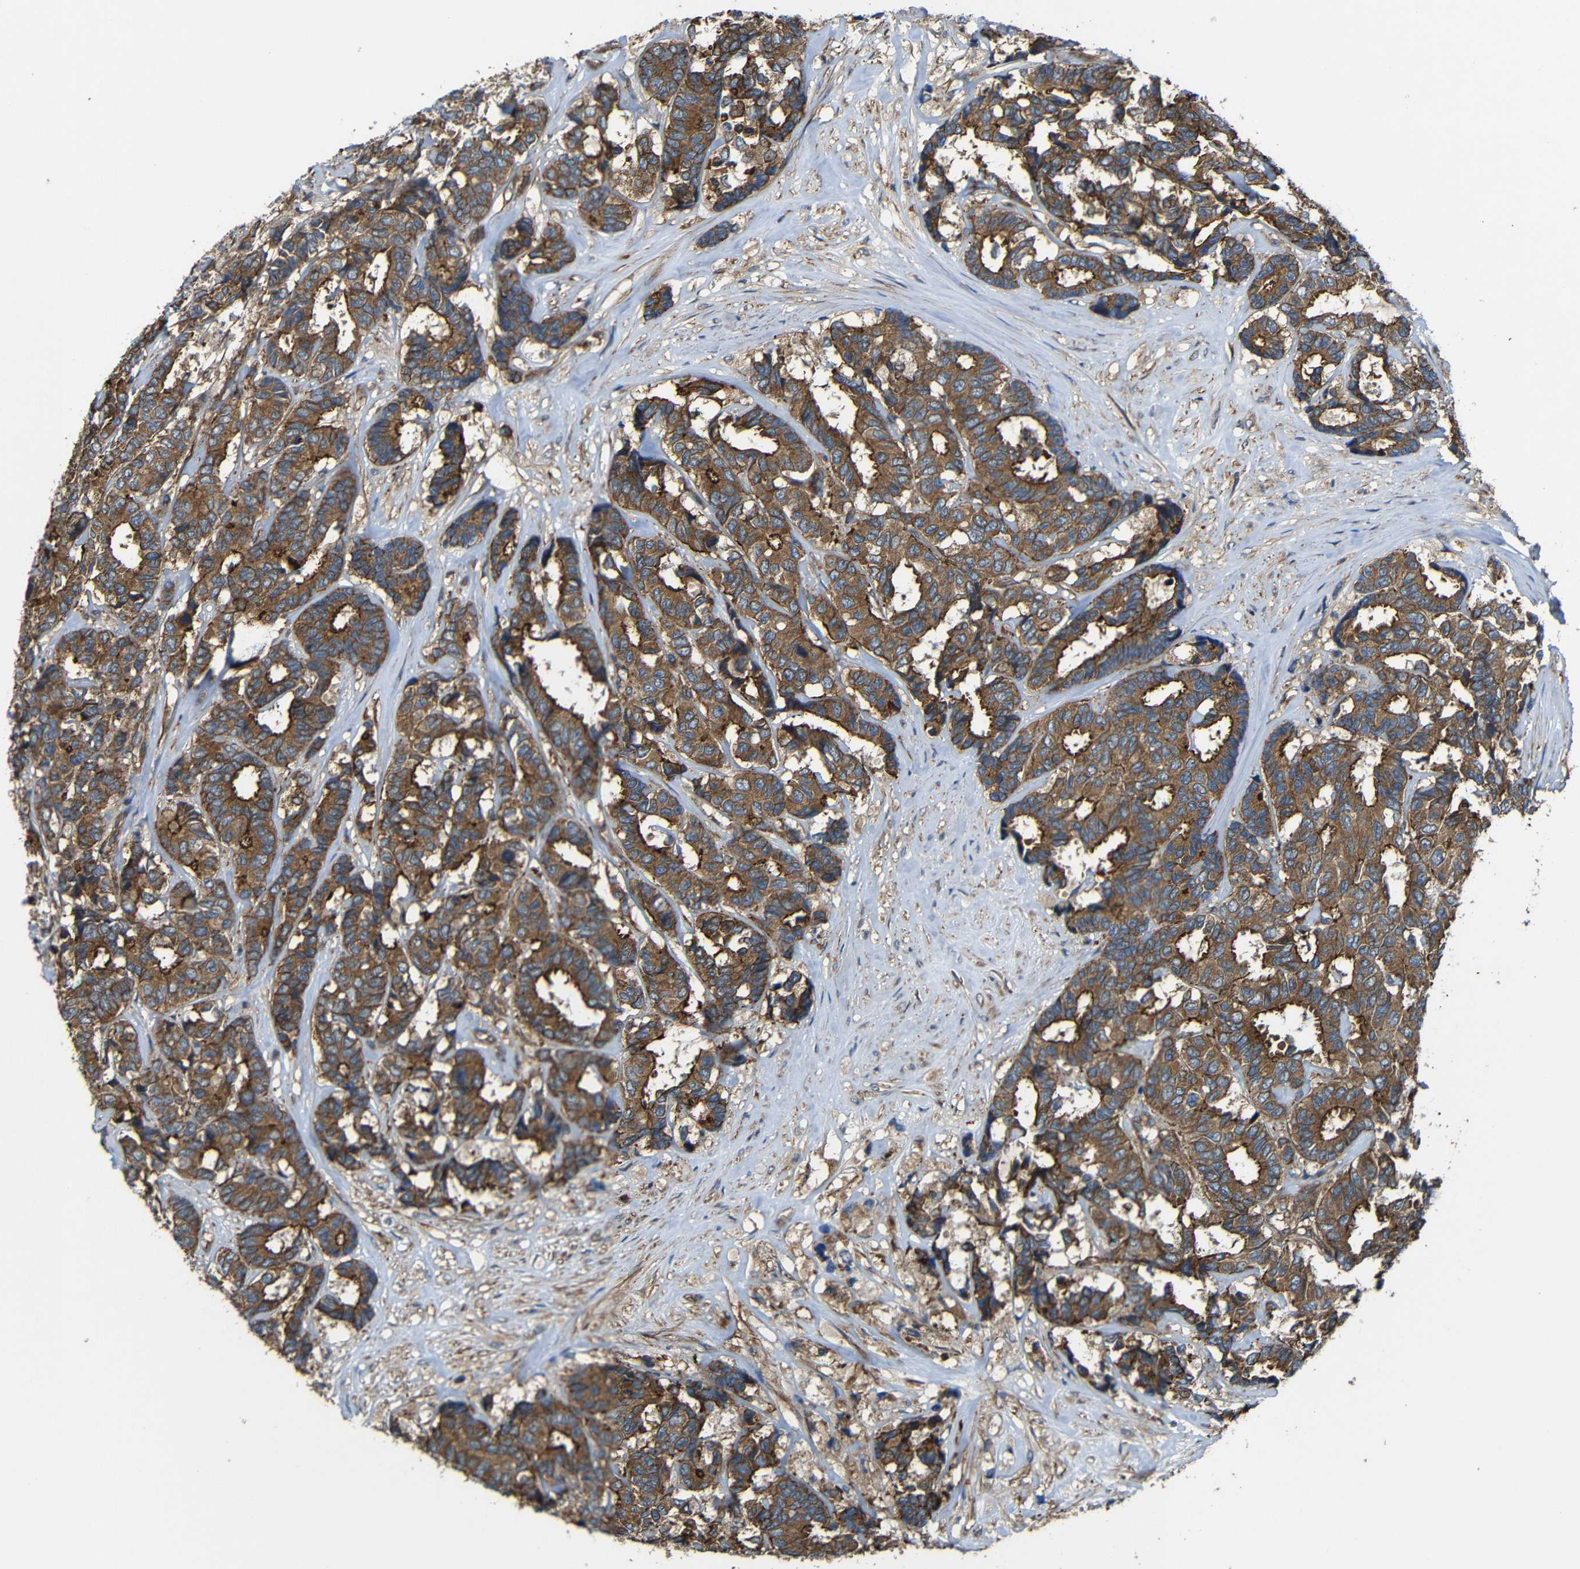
{"staining": {"intensity": "moderate", "quantity": ">75%", "location": "cytoplasmic/membranous"}, "tissue": "breast cancer", "cell_type": "Tumor cells", "image_type": "cancer", "snomed": [{"axis": "morphology", "description": "Duct carcinoma"}, {"axis": "topography", "description": "Breast"}], "caption": "A brown stain highlights moderate cytoplasmic/membranous positivity of a protein in breast invasive ductal carcinoma tumor cells.", "gene": "PTCH1", "patient": {"sex": "female", "age": 87}}